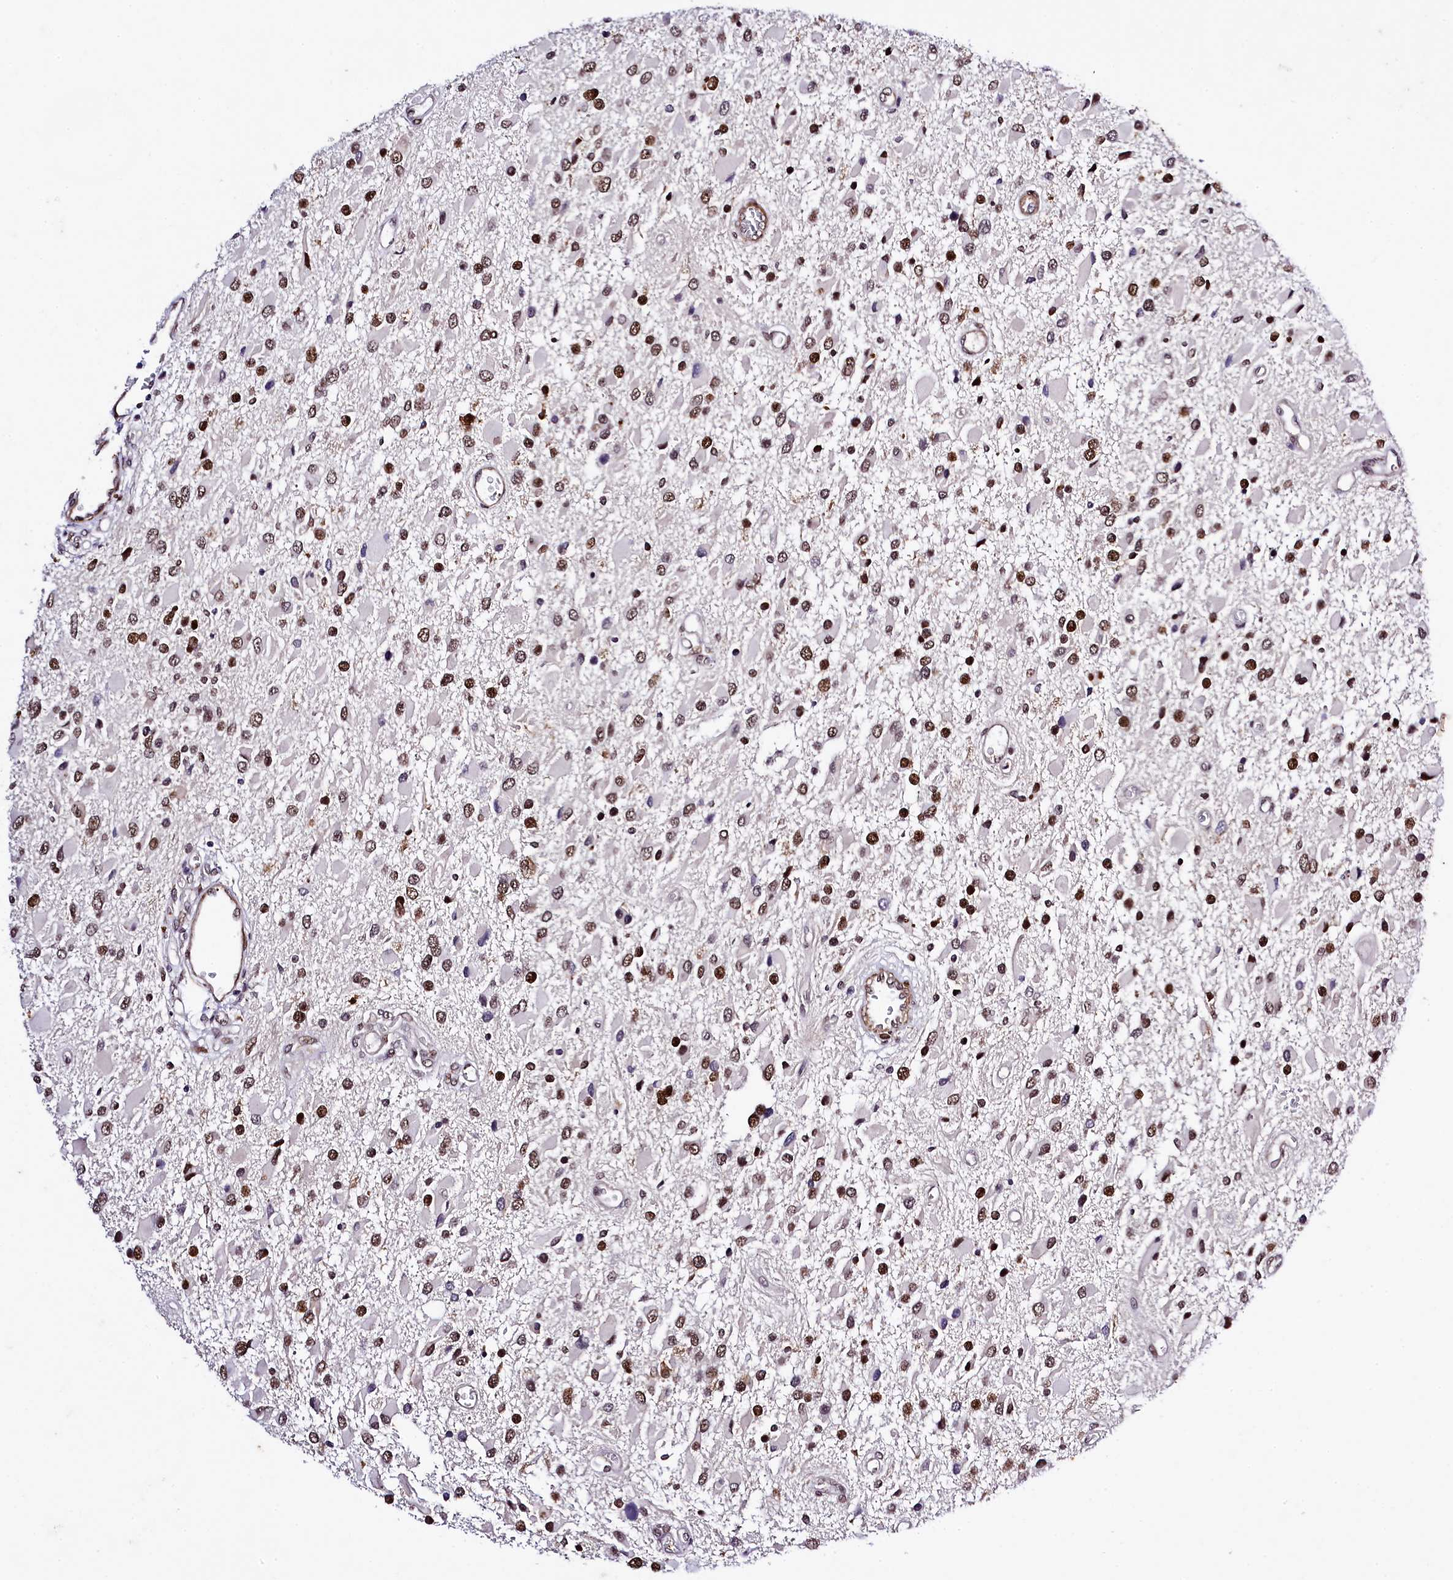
{"staining": {"intensity": "strong", "quantity": ">75%", "location": "nuclear"}, "tissue": "glioma", "cell_type": "Tumor cells", "image_type": "cancer", "snomed": [{"axis": "morphology", "description": "Glioma, malignant, High grade"}, {"axis": "topography", "description": "Brain"}], "caption": "The photomicrograph displays a brown stain indicating the presence of a protein in the nuclear of tumor cells in malignant high-grade glioma.", "gene": "SAMD10", "patient": {"sex": "male", "age": 53}}